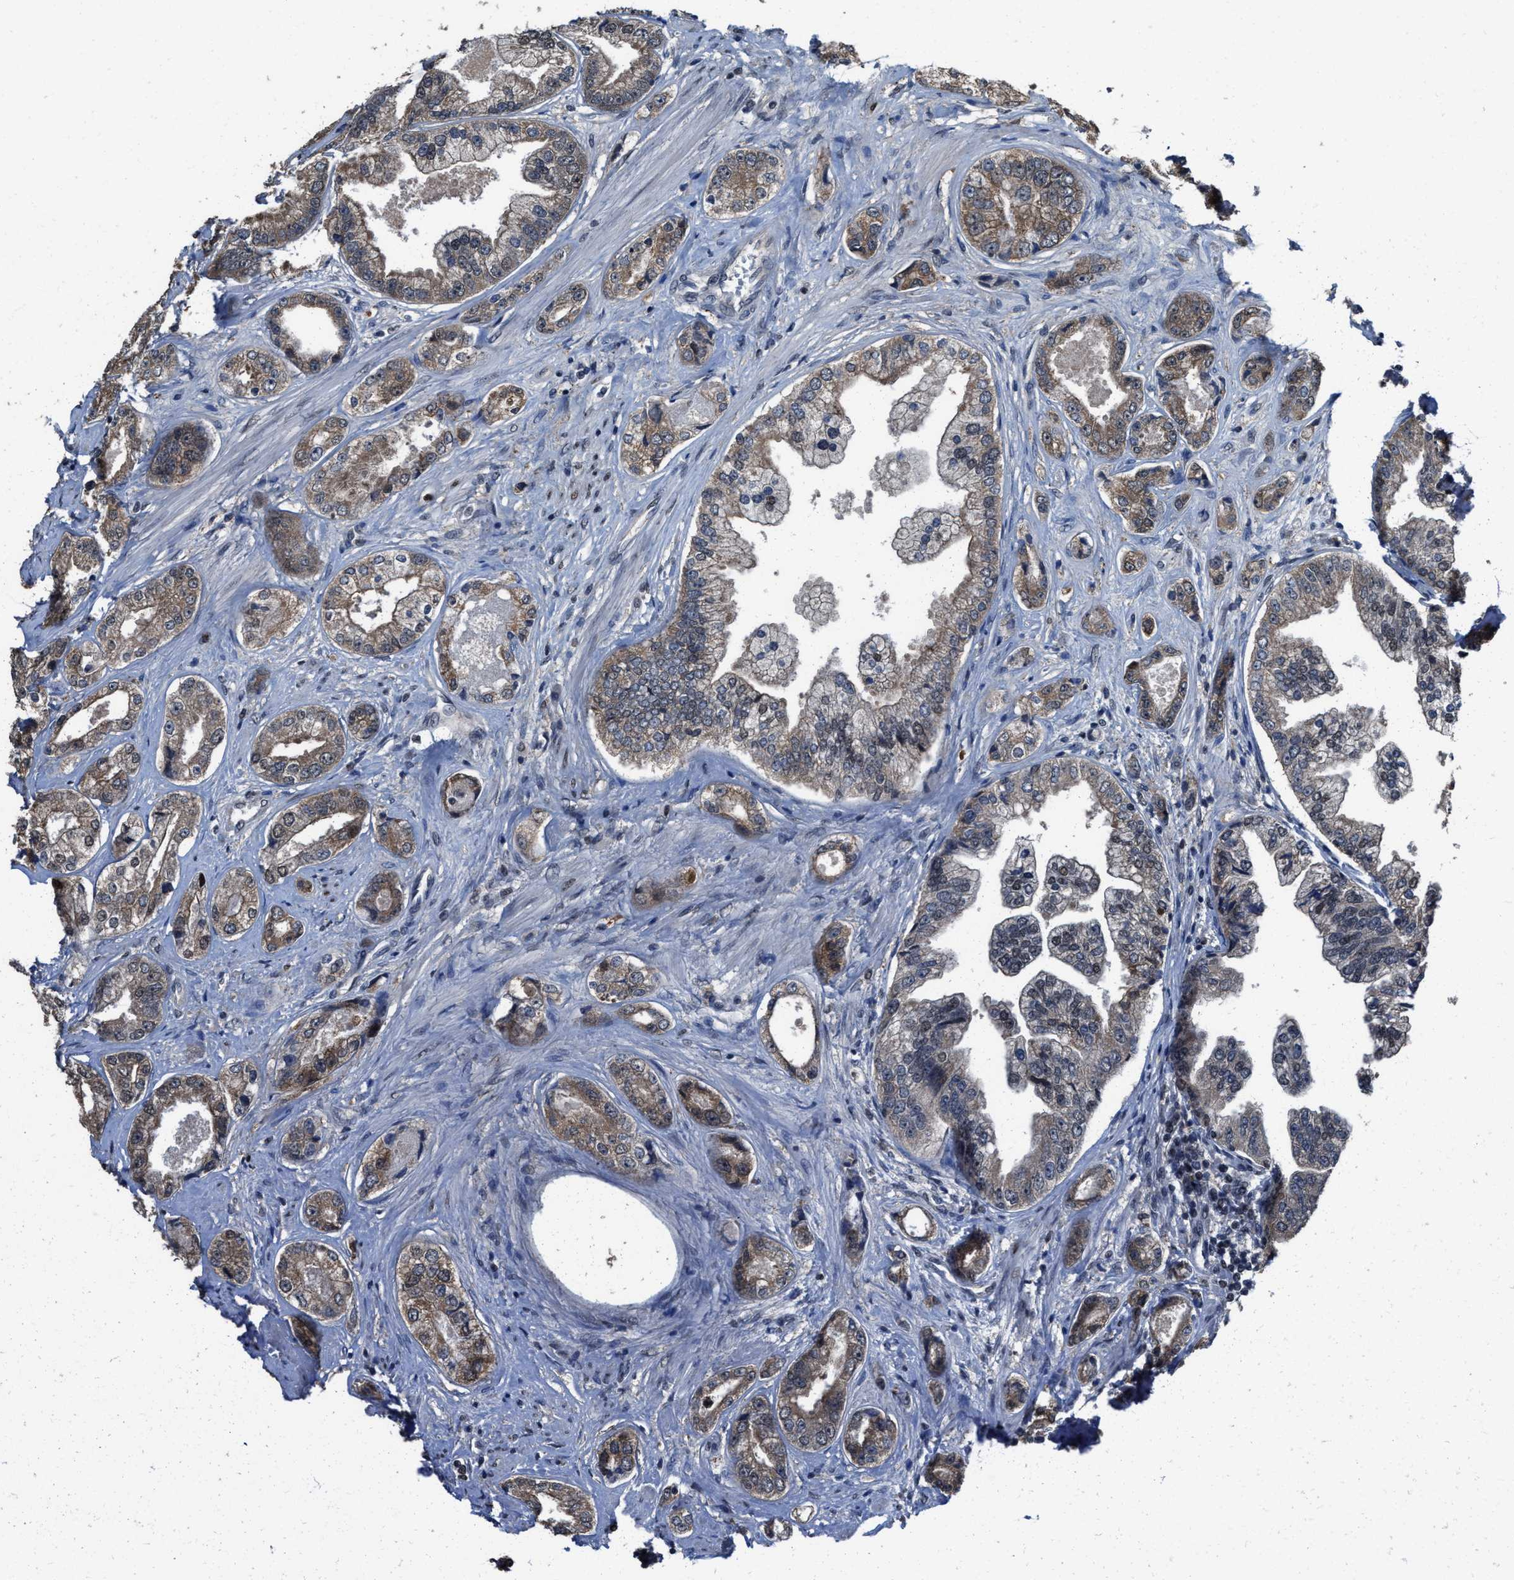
{"staining": {"intensity": "moderate", "quantity": ">75%", "location": "cytoplasmic/membranous,nuclear"}, "tissue": "prostate cancer", "cell_type": "Tumor cells", "image_type": "cancer", "snomed": [{"axis": "morphology", "description": "Adenocarcinoma, High grade"}, {"axis": "topography", "description": "Prostate"}], "caption": "Immunohistochemical staining of prostate cancer shows medium levels of moderate cytoplasmic/membranous and nuclear protein positivity in about >75% of tumor cells. The staining was performed using DAB (3,3'-diaminobenzidine) to visualize the protein expression in brown, while the nuclei were stained in blue with hematoxylin (Magnification: 20x).", "gene": "ZNF20", "patient": {"sex": "male", "age": 61}}